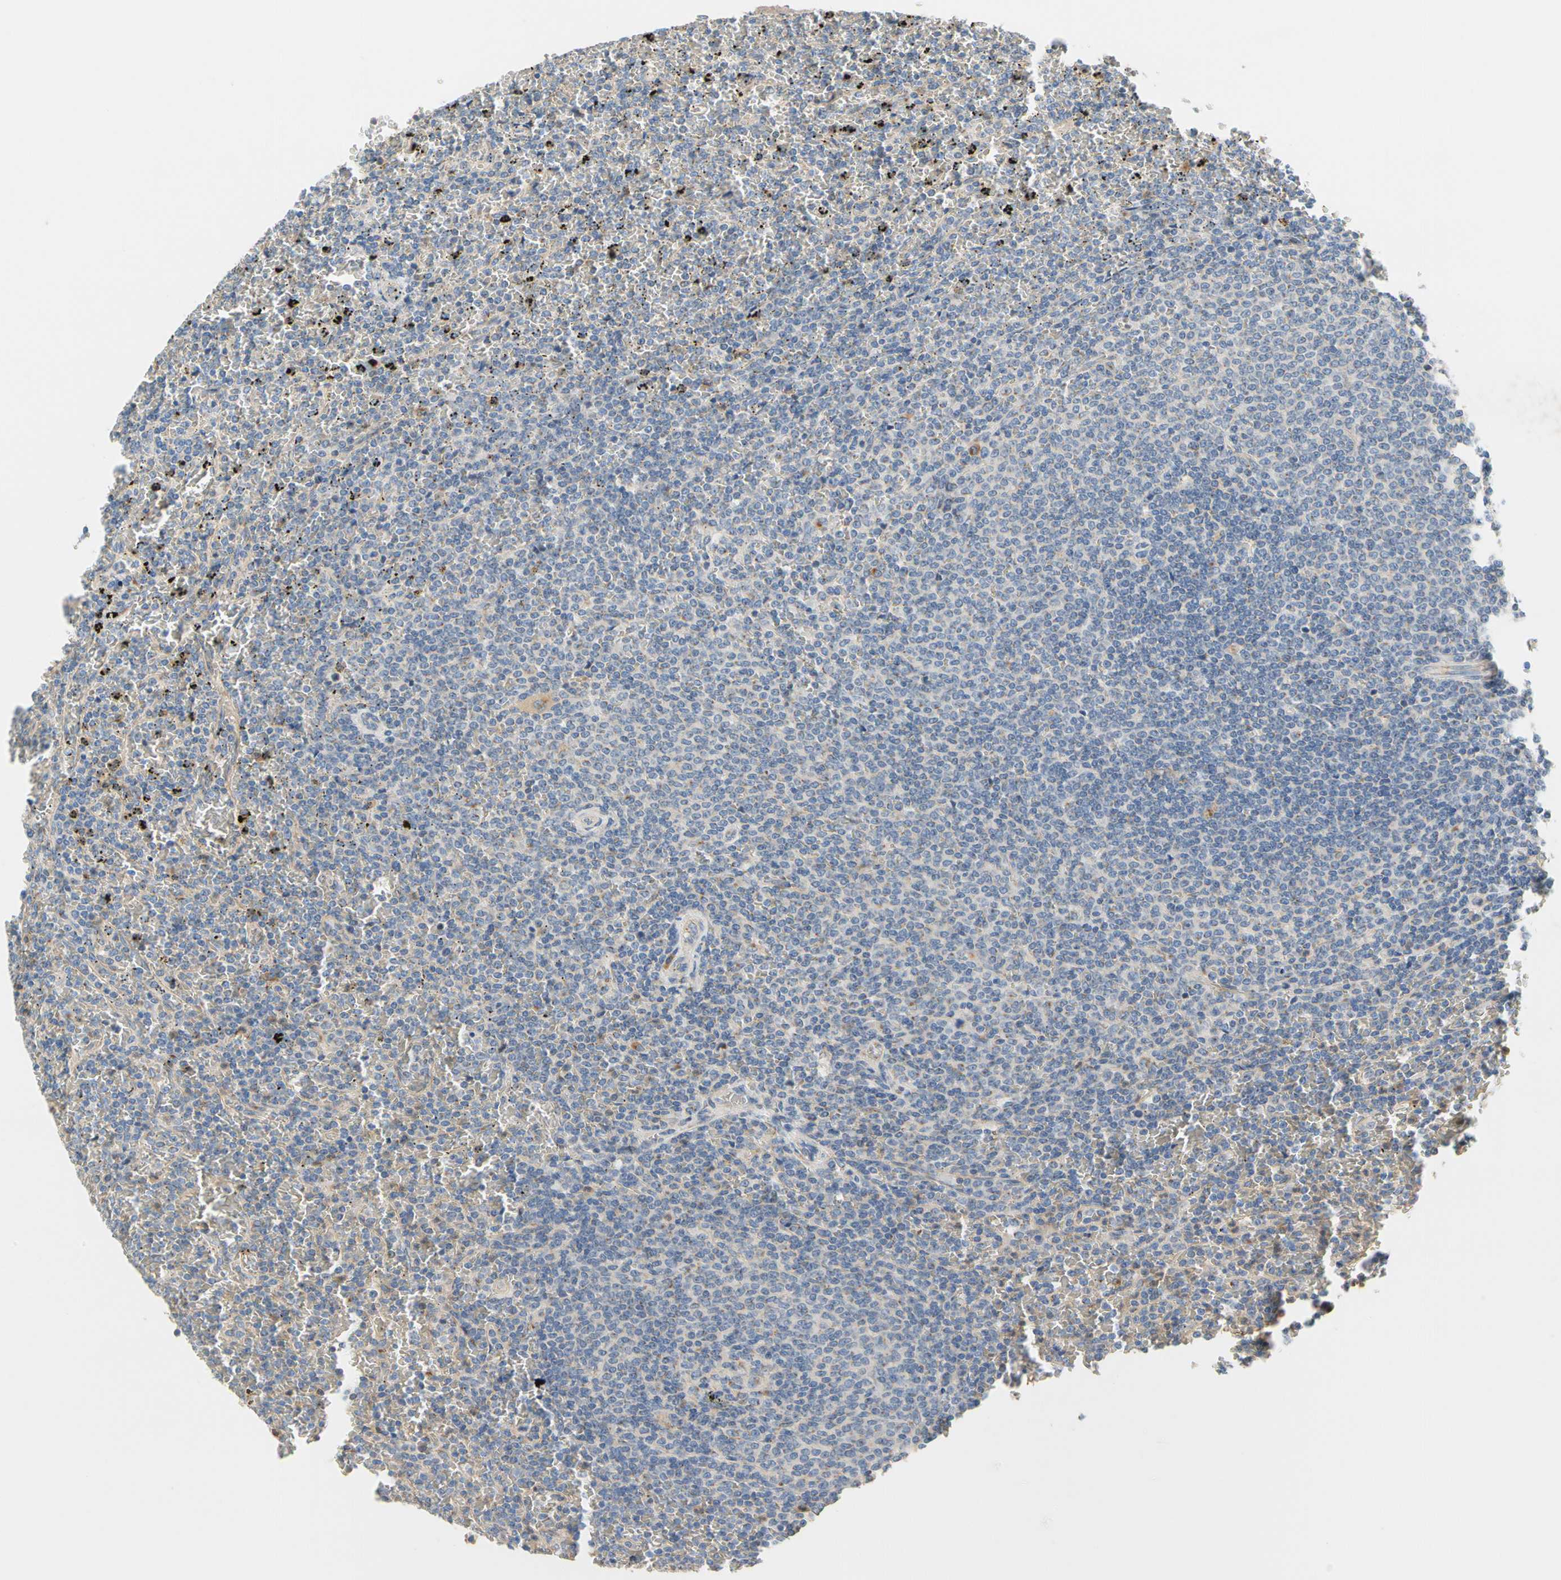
{"staining": {"intensity": "negative", "quantity": "none", "location": "none"}, "tissue": "lymphoma", "cell_type": "Tumor cells", "image_type": "cancer", "snomed": [{"axis": "morphology", "description": "Malignant lymphoma, non-Hodgkin's type, Low grade"}, {"axis": "topography", "description": "Spleen"}], "caption": "This is an IHC micrograph of human low-grade malignant lymphoma, non-Hodgkin's type. There is no positivity in tumor cells.", "gene": "GPSM2", "patient": {"sex": "female", "age": 77}}